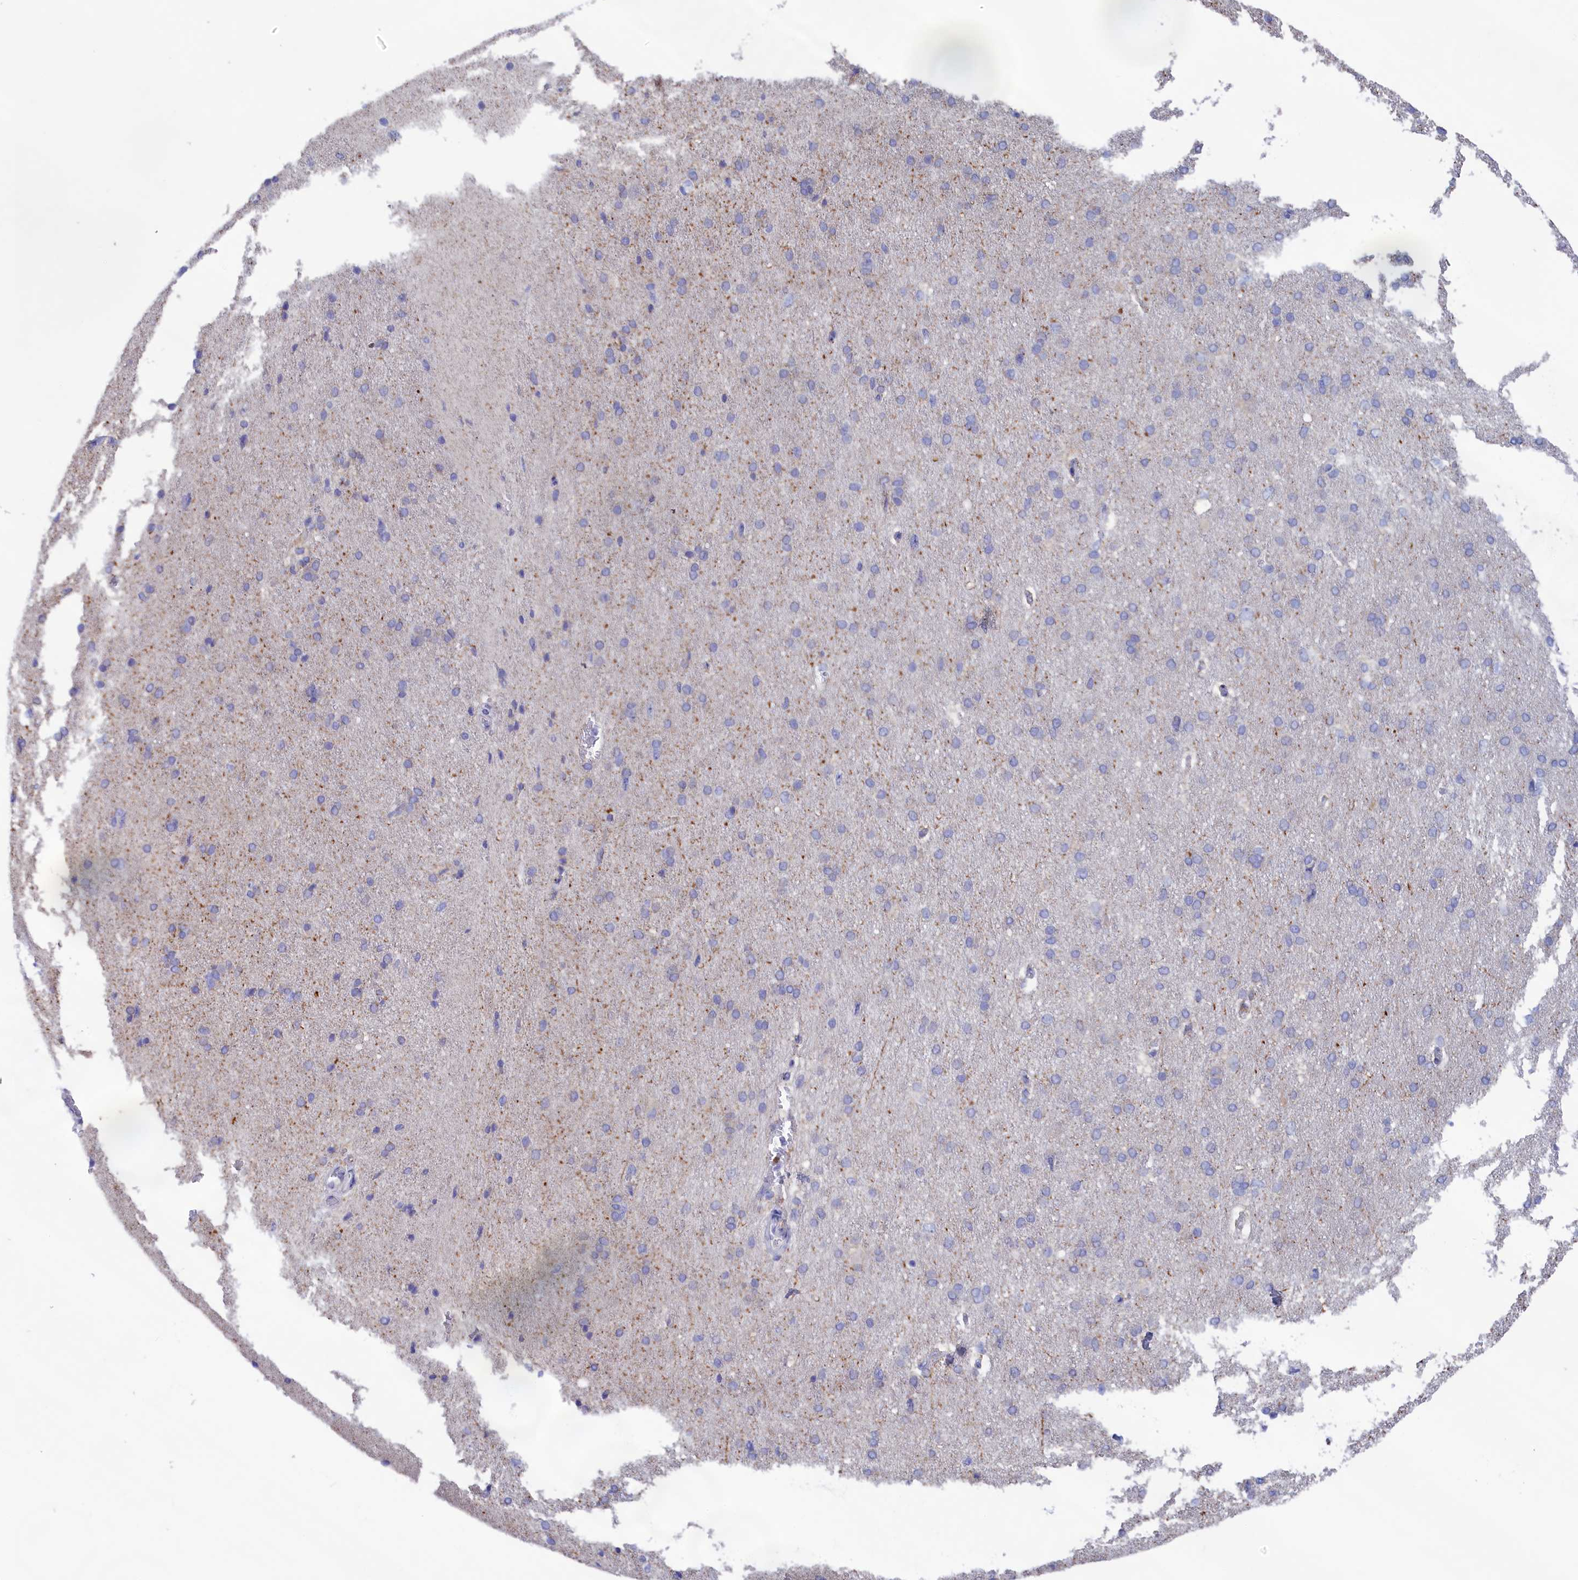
{"staining": {"intensity": "negative", "quantity": "none", "location": "none"}, "tissue": "cerebral cortex", "cell_type": "Endothelial cells", "image_type": "normal", "snomed": [{"axis": "morphology", "description": "Normal tissue, NOS"}, {"axis": "topography", "description": "Cerebral cortex"}], "caption": "This histopathology image is of unremarkable cerebral cortex stained with IHC to label a protein in brown with the nuclei are counter-stained blue. There is no expression in endothelial cells.", "gene": "PRDM12", "patient": {"sex": "male", "age": 62}}